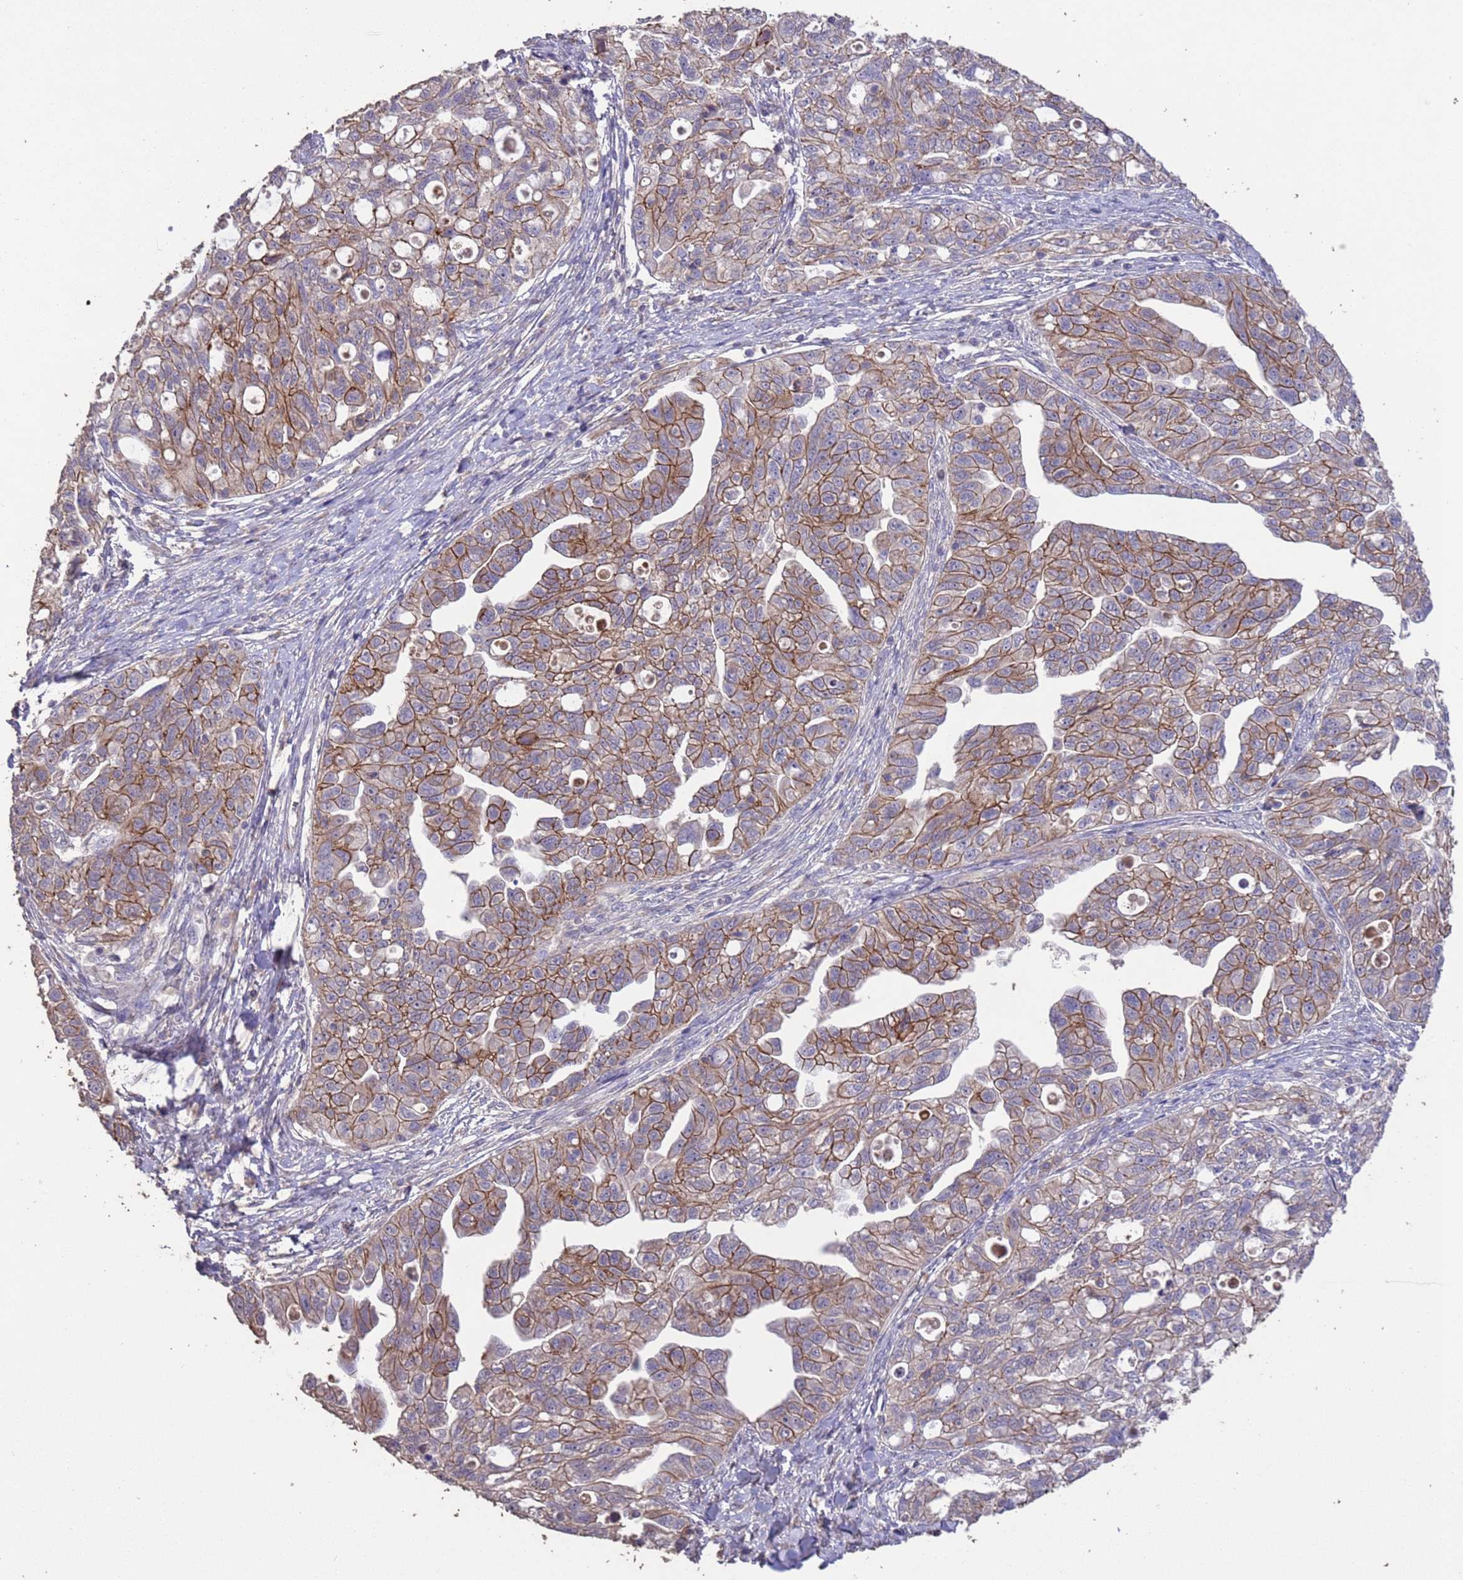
{"staining": {"intensity": "moderate", "quantity": ">75%", "location": "cytoplasmic/membranous"}, "tissue": "ovarian cancer", "cell_type": "Tumor cells", "image_type": "cancer", "snomed": [{"axis": "morphology", "description": "Carcinoma, NOS"}, {"axis": "morphology", "description": "Cystadenocarcinoma, serous, NOS"}, {"axis": "topography", "description": "Ovary"}], "caption": "DAB (3,3'-diaminobenzidine) immunohistochemical staining of human ovarian cancer (serous cystadenocarcinoma) demonstrates moderate cytoplasmic/membranous protein expression in approximately >75% of tumor cells.", "gene": "SLC9B2", "patient": {"sex": "female", "age": 69}}